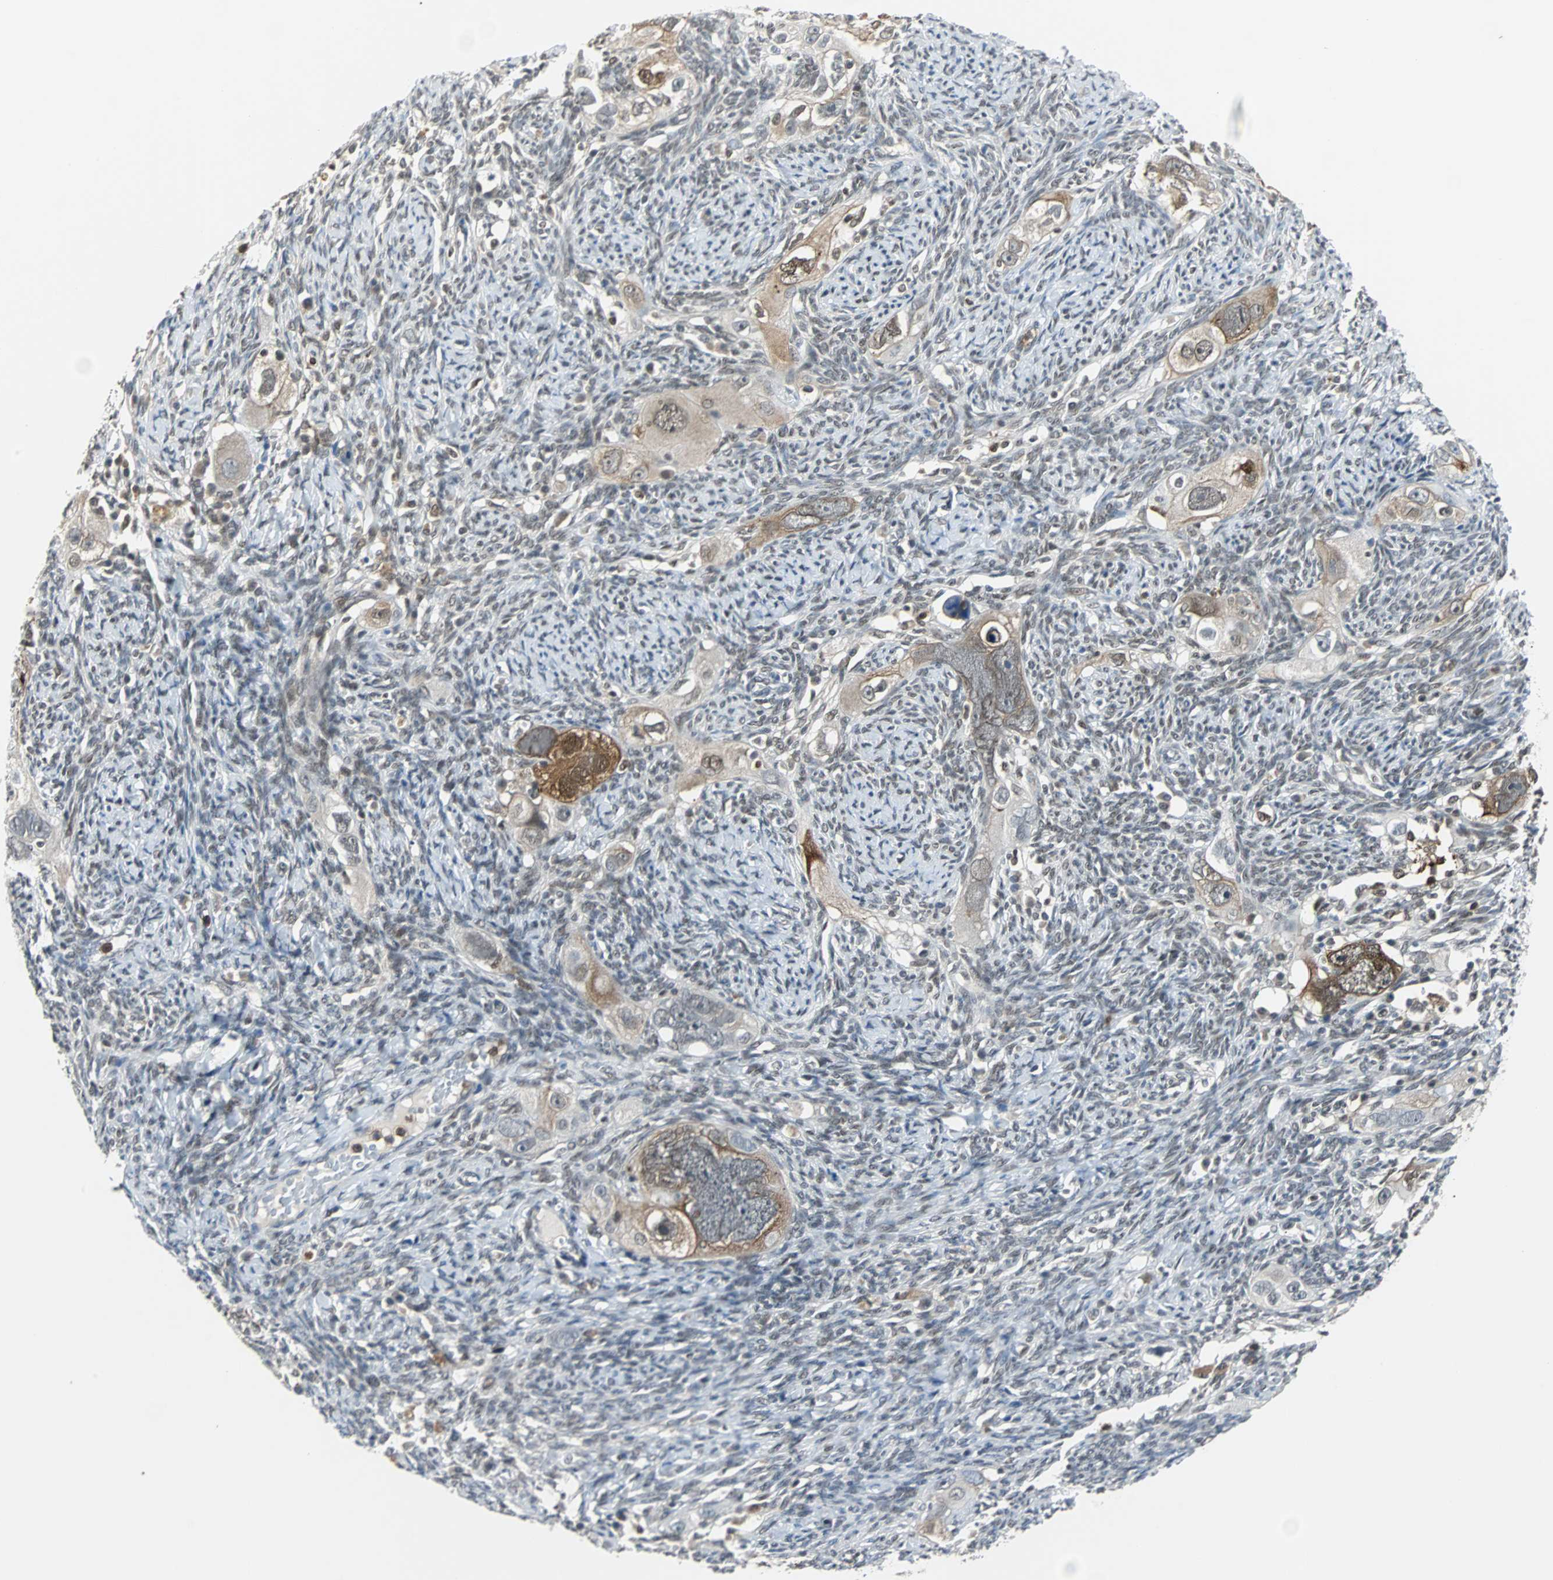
{"staining": {"intensity": "strong", "quantity": "25%-75%", "location": "cytoplasmic/membranous,nuclear"}, "tissue": "ovarian cancer", "cell_type": "Tumor cells", "image_type": "cancer", "snomed": [{"axis": "morphology", "description": "Normal tissue, NOS"}, {"axis": "morphology", "description": "Cystadenocarcinoma, serous, NOS"}, {"axis": "topography", "description": "Ovary"}], "caption": "Immunohistochemistry micrograph of human ovarian cancer stained for a protein (brown), which shows high levels of strong cytoplasmic/membranous and nuclear positivity in about 25%-75% of tumor cells.", "gene": "SIRT1", "patient": {"sex": "female", "age": 62}}